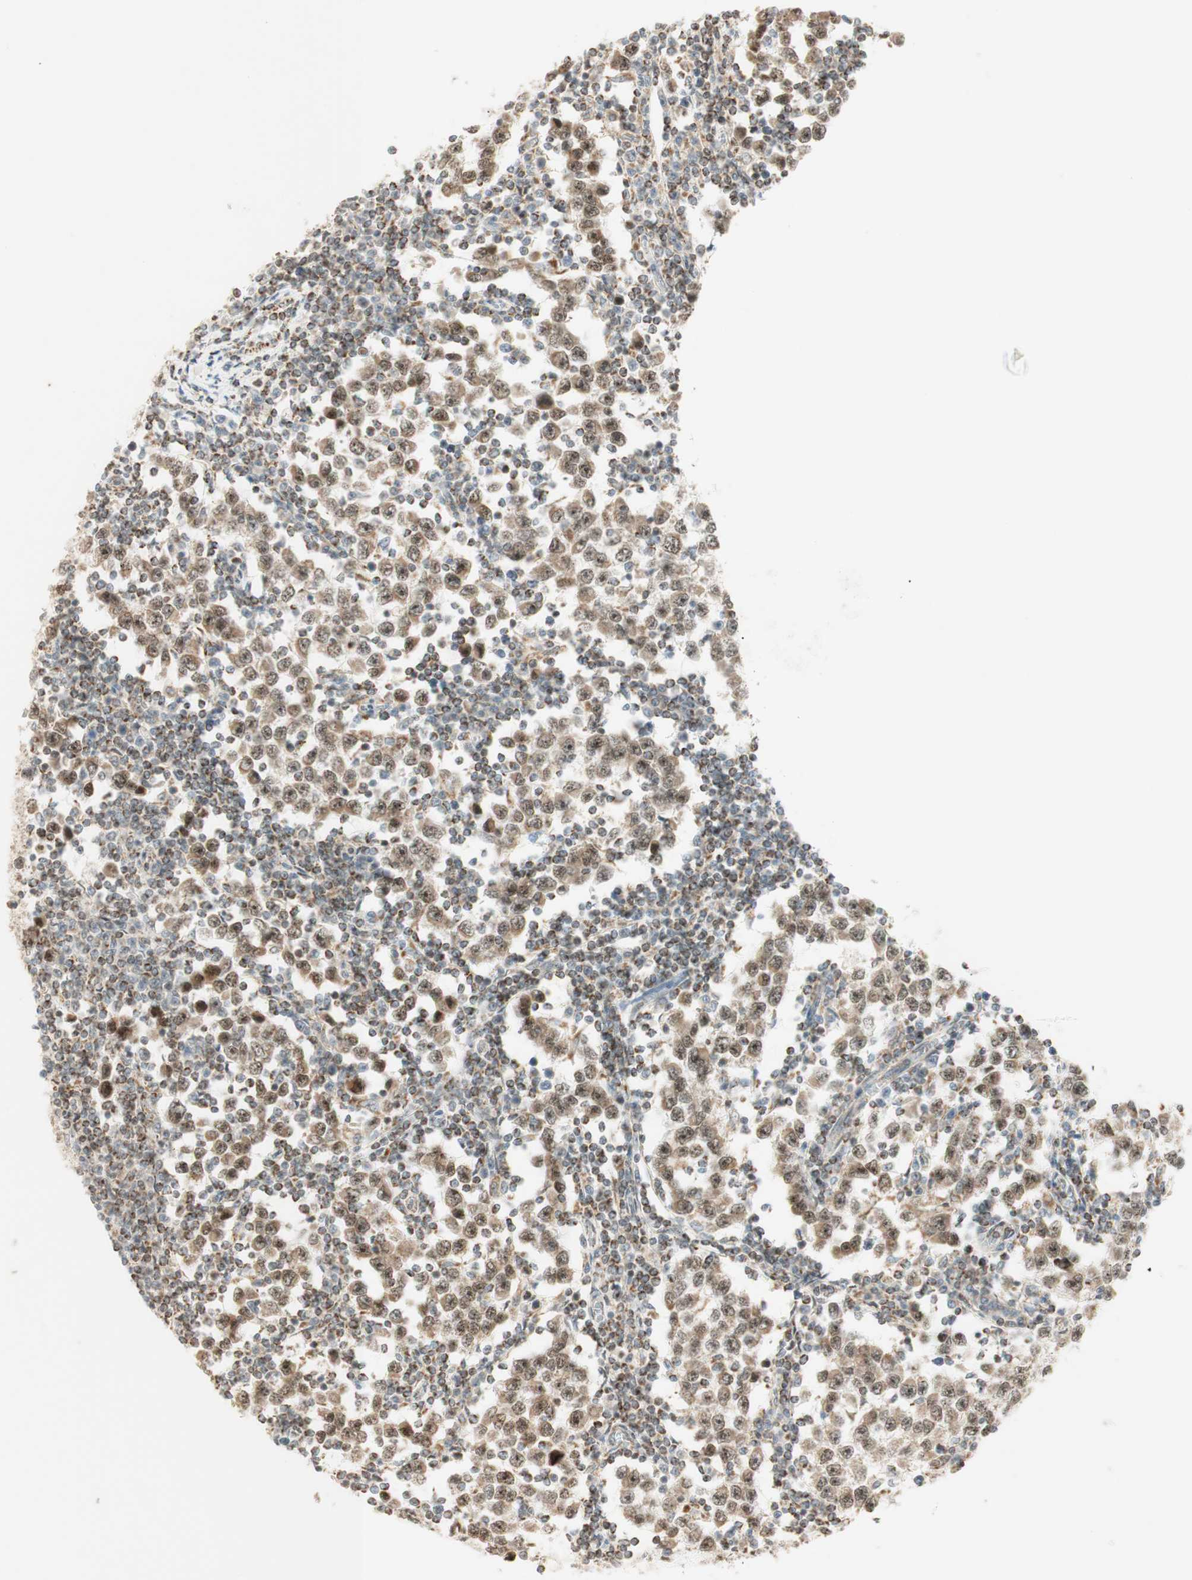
{"staining": {"intensity": "moderate", "quantity": ">75%", "location": "cytoplasmic/membranous,nuclear"}, "tissue": "testis cancer", "cell_type": "Tumor cells", "image_type": "cancer", "snomed": [{"axis": "morphology", "description": "Seminoma, NOS"}, {"axis": "topography", "description": "Testis"}], "caption": "Tumor cells show medium levels of moderate cytoplasmic/membranous and nuclear staining in approximately >75% of cells in human testis cancer. (DAB IHC with brightfield microscopy, high magnification).", "gene": "ZNF782", "patient": {"sex": "male", "age": 65}}